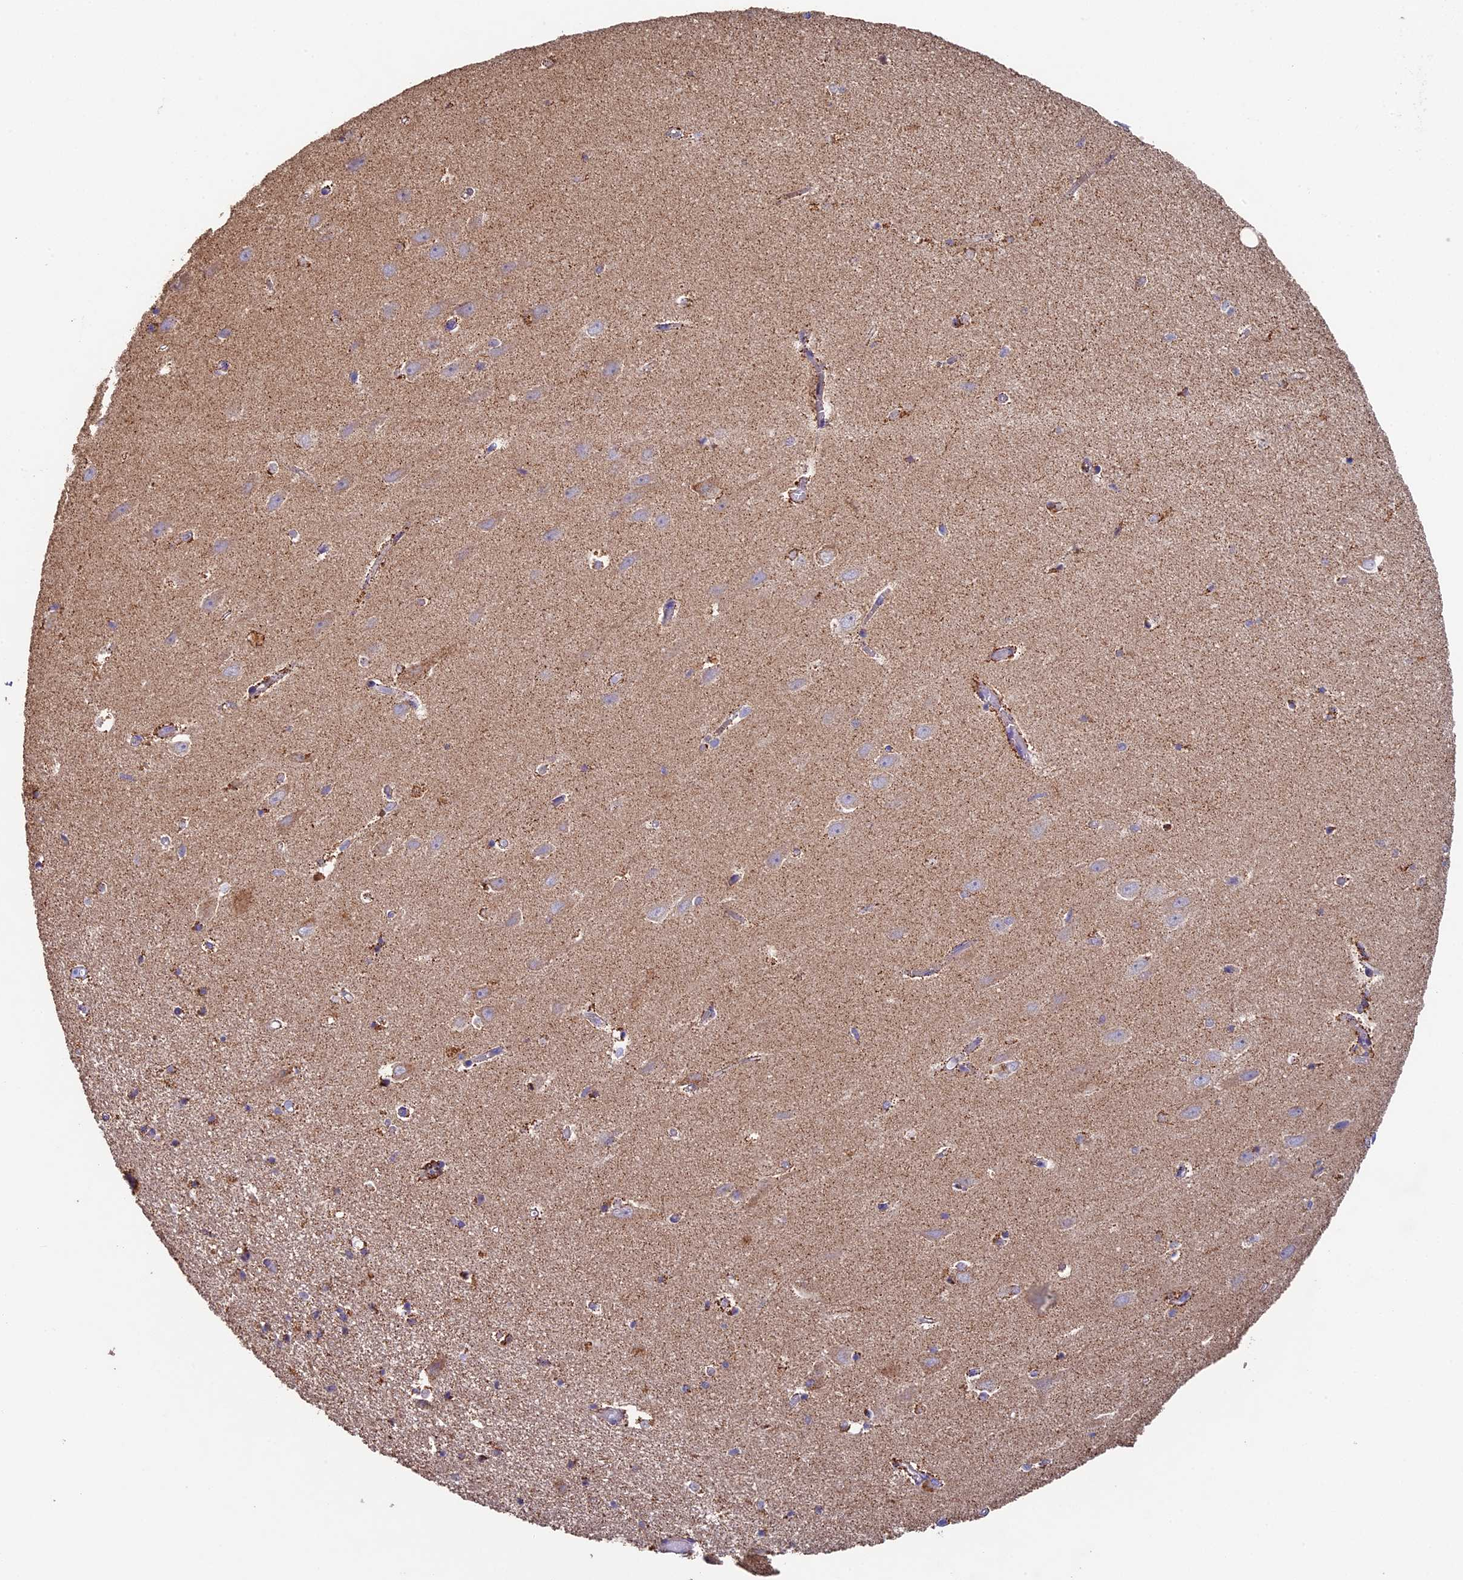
{"staining": {"intensity": "weak", "quantity": "25%-75%", "location": "cytoplasmic/membranous"}, "tissue": "hippocampus", "cell_type": "Glial cells", "image_type": "normal", "snomed": [{"axis": "morphology", "description": "Normal tissue, NOS"}, {"axis": "topography", "description": "Hippocampus"}], "caption": "Protein expression analysis of benign human hippocampus reveals weak cytoplasmic/membranous expression in about 25%-75% of glial cells. The staining was performed using DAB to visualize the protein expression in brown, while the nuclei were stained in blue with hematoxylin (Magnification: 20x).", "gene": "ADAT1", "patient": {"sex": "female", "age": 64}}